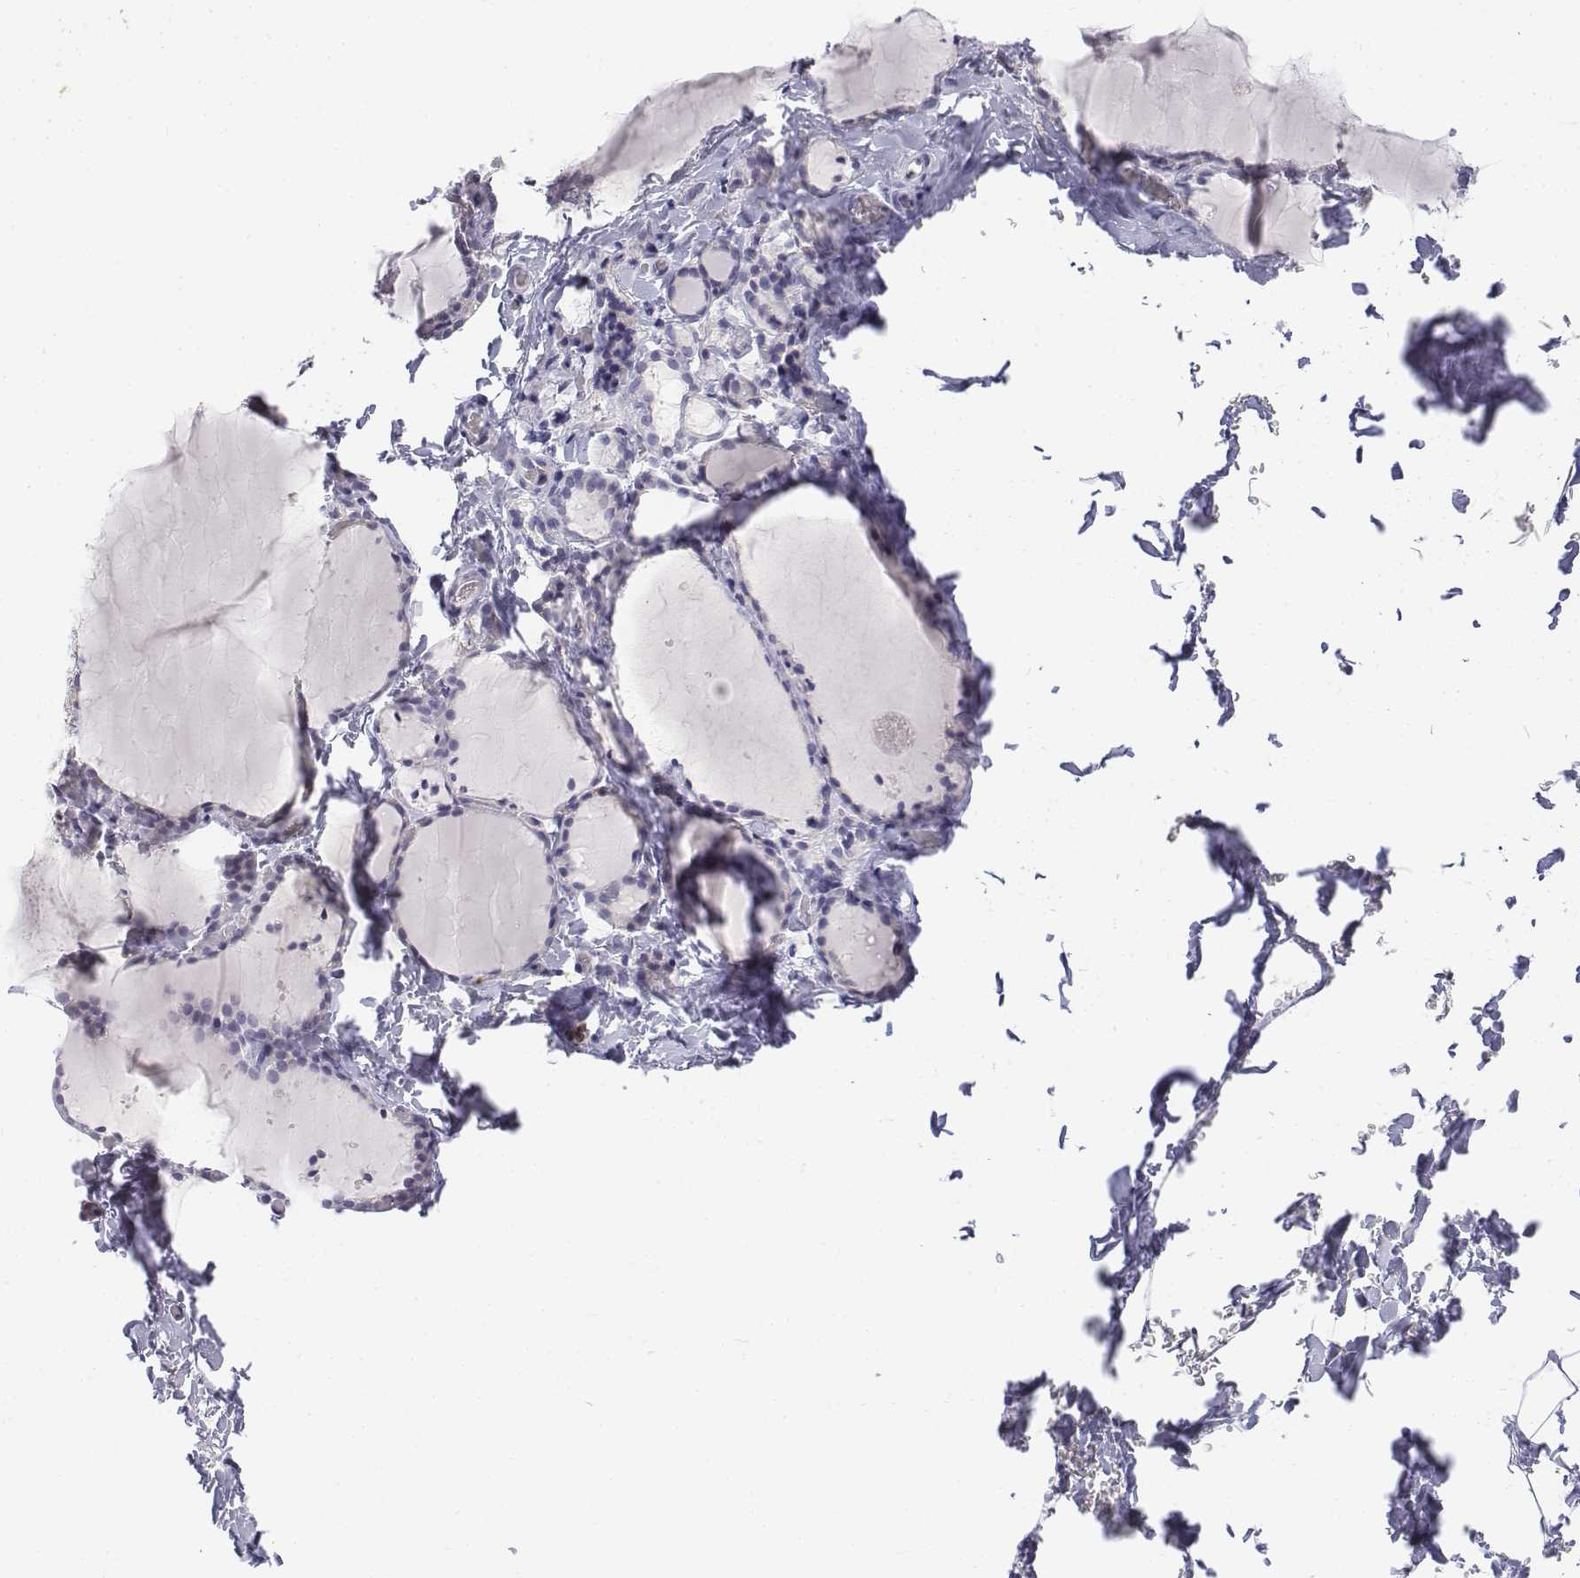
{"staining": {"intensity": "negative", "quantity": "none", "location": "none"}, "tissue": "thyroid gland", "cell_type": "Glandular cells", "image_type": "normal", "snomed": [{"axis": "morphology", "description": "Normal tissue, NOS"}, {"axis": "topography", "description": "Thyroid gland"}], "caption": "Photomicrograph shows no significant protein expression in glandular cells of benign thyroid gland.", "gene": "CD3E", "patient": {"sex": "female", "age": 22}}